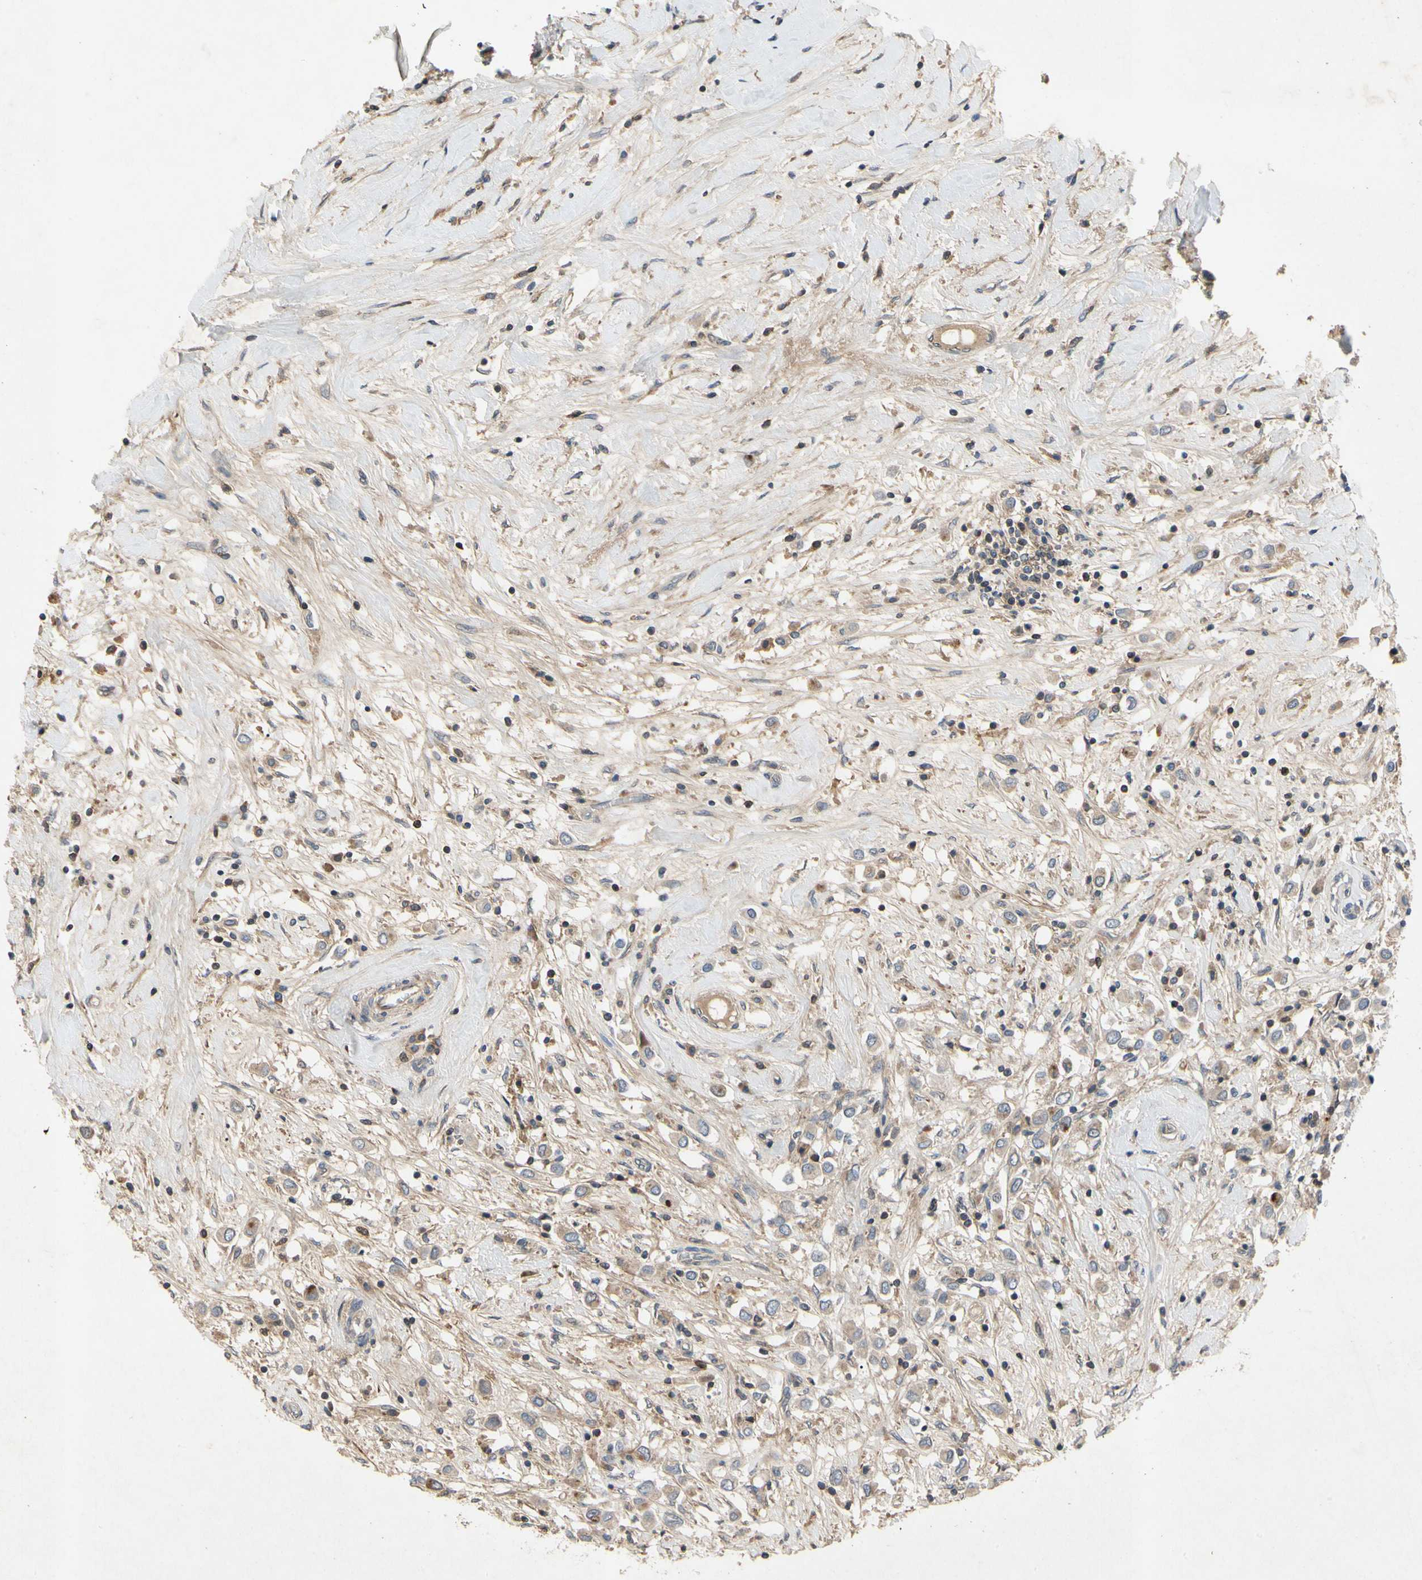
{"staining": {"intensity": "weak", "quantity": "<25%", "location": "cytoplasmic/membranous"}, "tissue": "breast cancer", "cell_type": "Tumor cells", "image_type": "cancer", "snomed": [{"axis": "morphology", "description": "Duct carcinoma"}, {"axis": "topography", "description": "Breast"}], "caption": "Tumor cells are negative for brown protein staining in breast invasive ductal carcinoma. The staining was performed using DAB to visualize the protein expression in brown, while the nuclei were stained in blue with hematoxylin (Magnification: 20x).", "gene": "CRTAC1", "patient": {"sex": "female", "age": 61}}